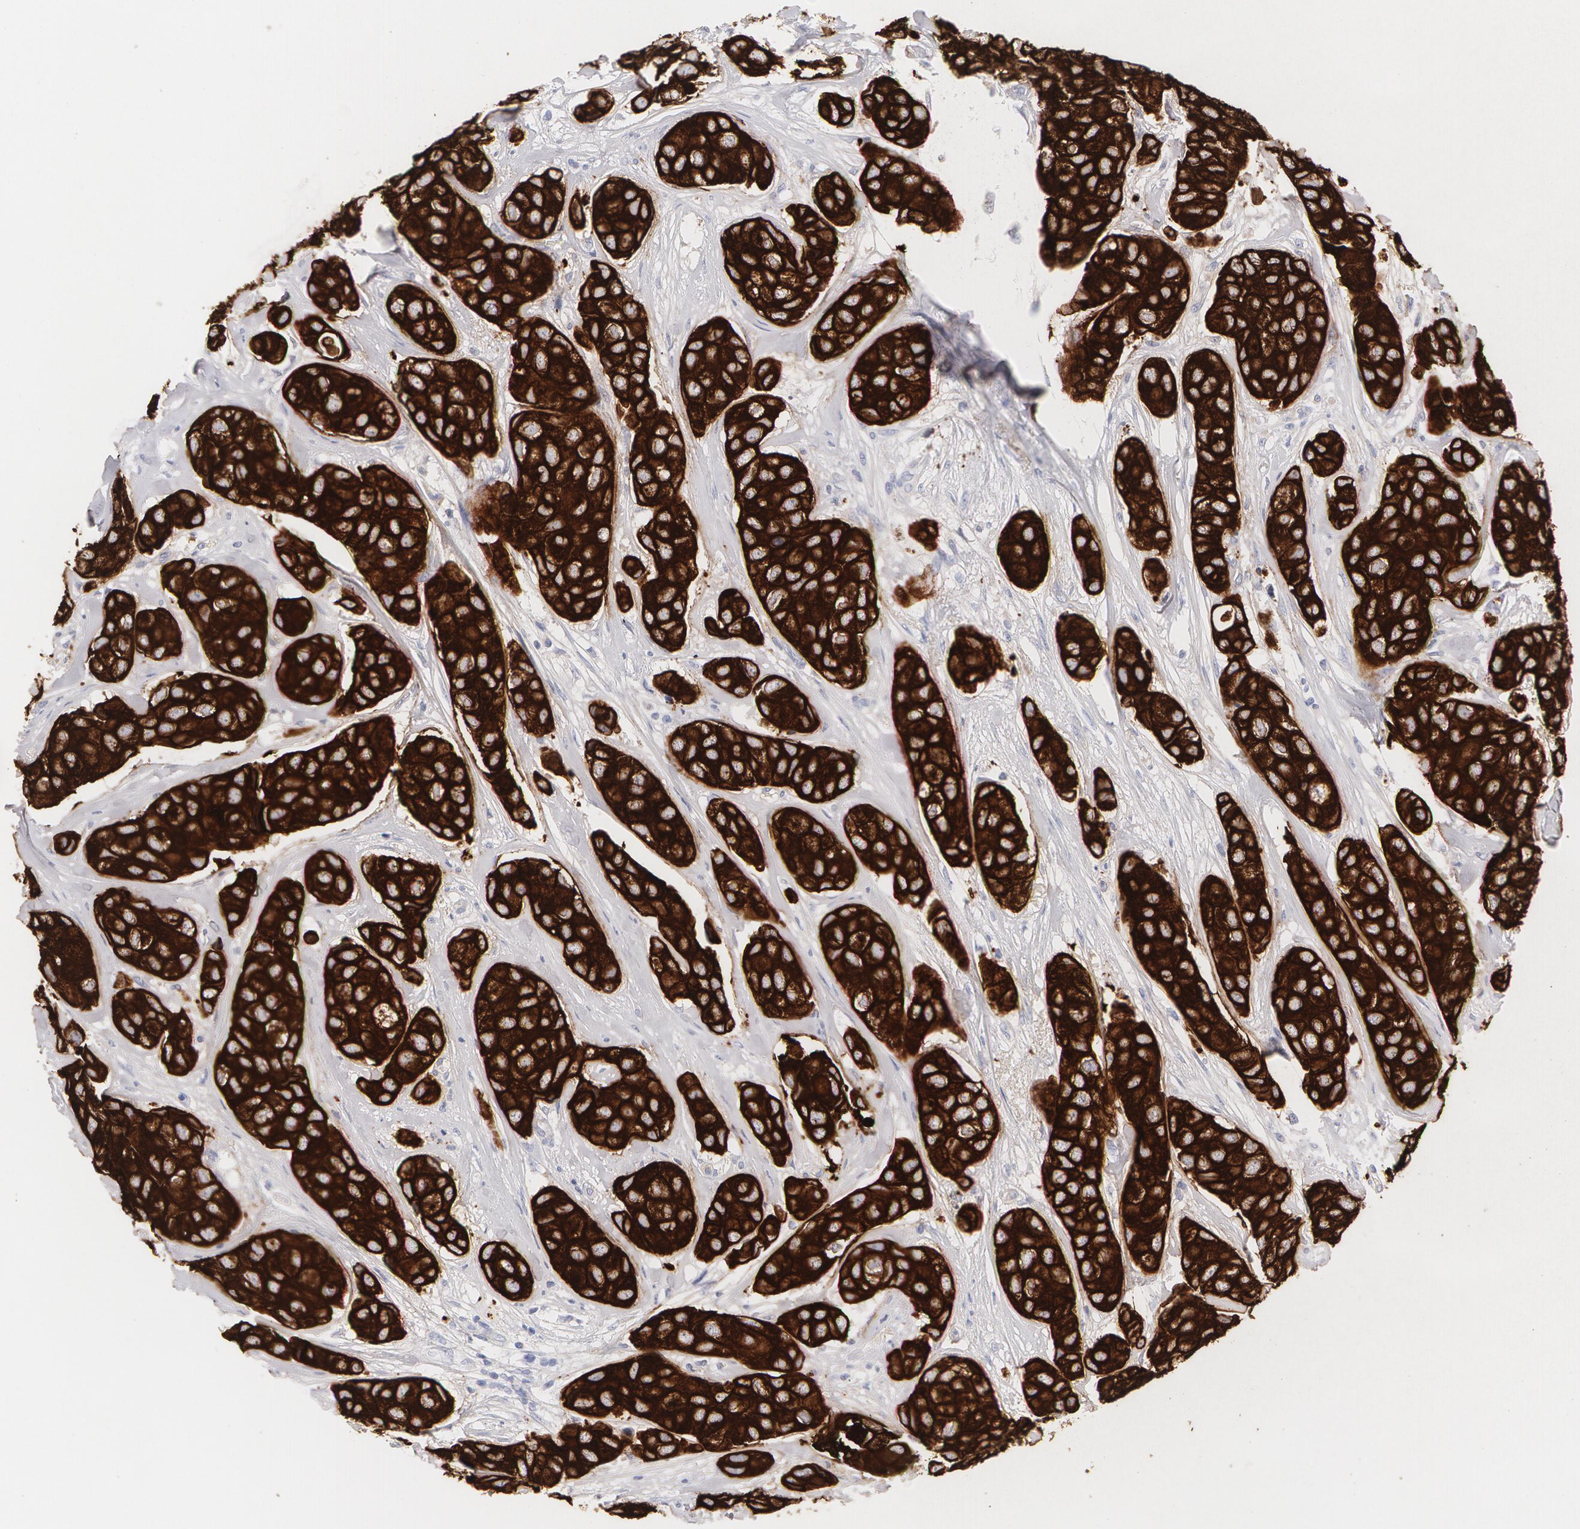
{"staining": {"intensity": "strong", "quantity": ">75%", "location": "cytoplasmic/membranous"}, "tissue": "breast cancer", "cell_type": "Tumor cells", "image_type": "cancer", "snomed": [{"axis": "morphology", "description": "Duct carcinoma"}, {"axis": "topography", "description": "Breast"}], "caption": "The image displays immunohistochemical staining of breast cancer. There is strong cytoplasmic/membranous positivity is seen in about >75% of tumor cells.", "gene": "KRT8", "patient": {"sex": "female", "age": 68}}